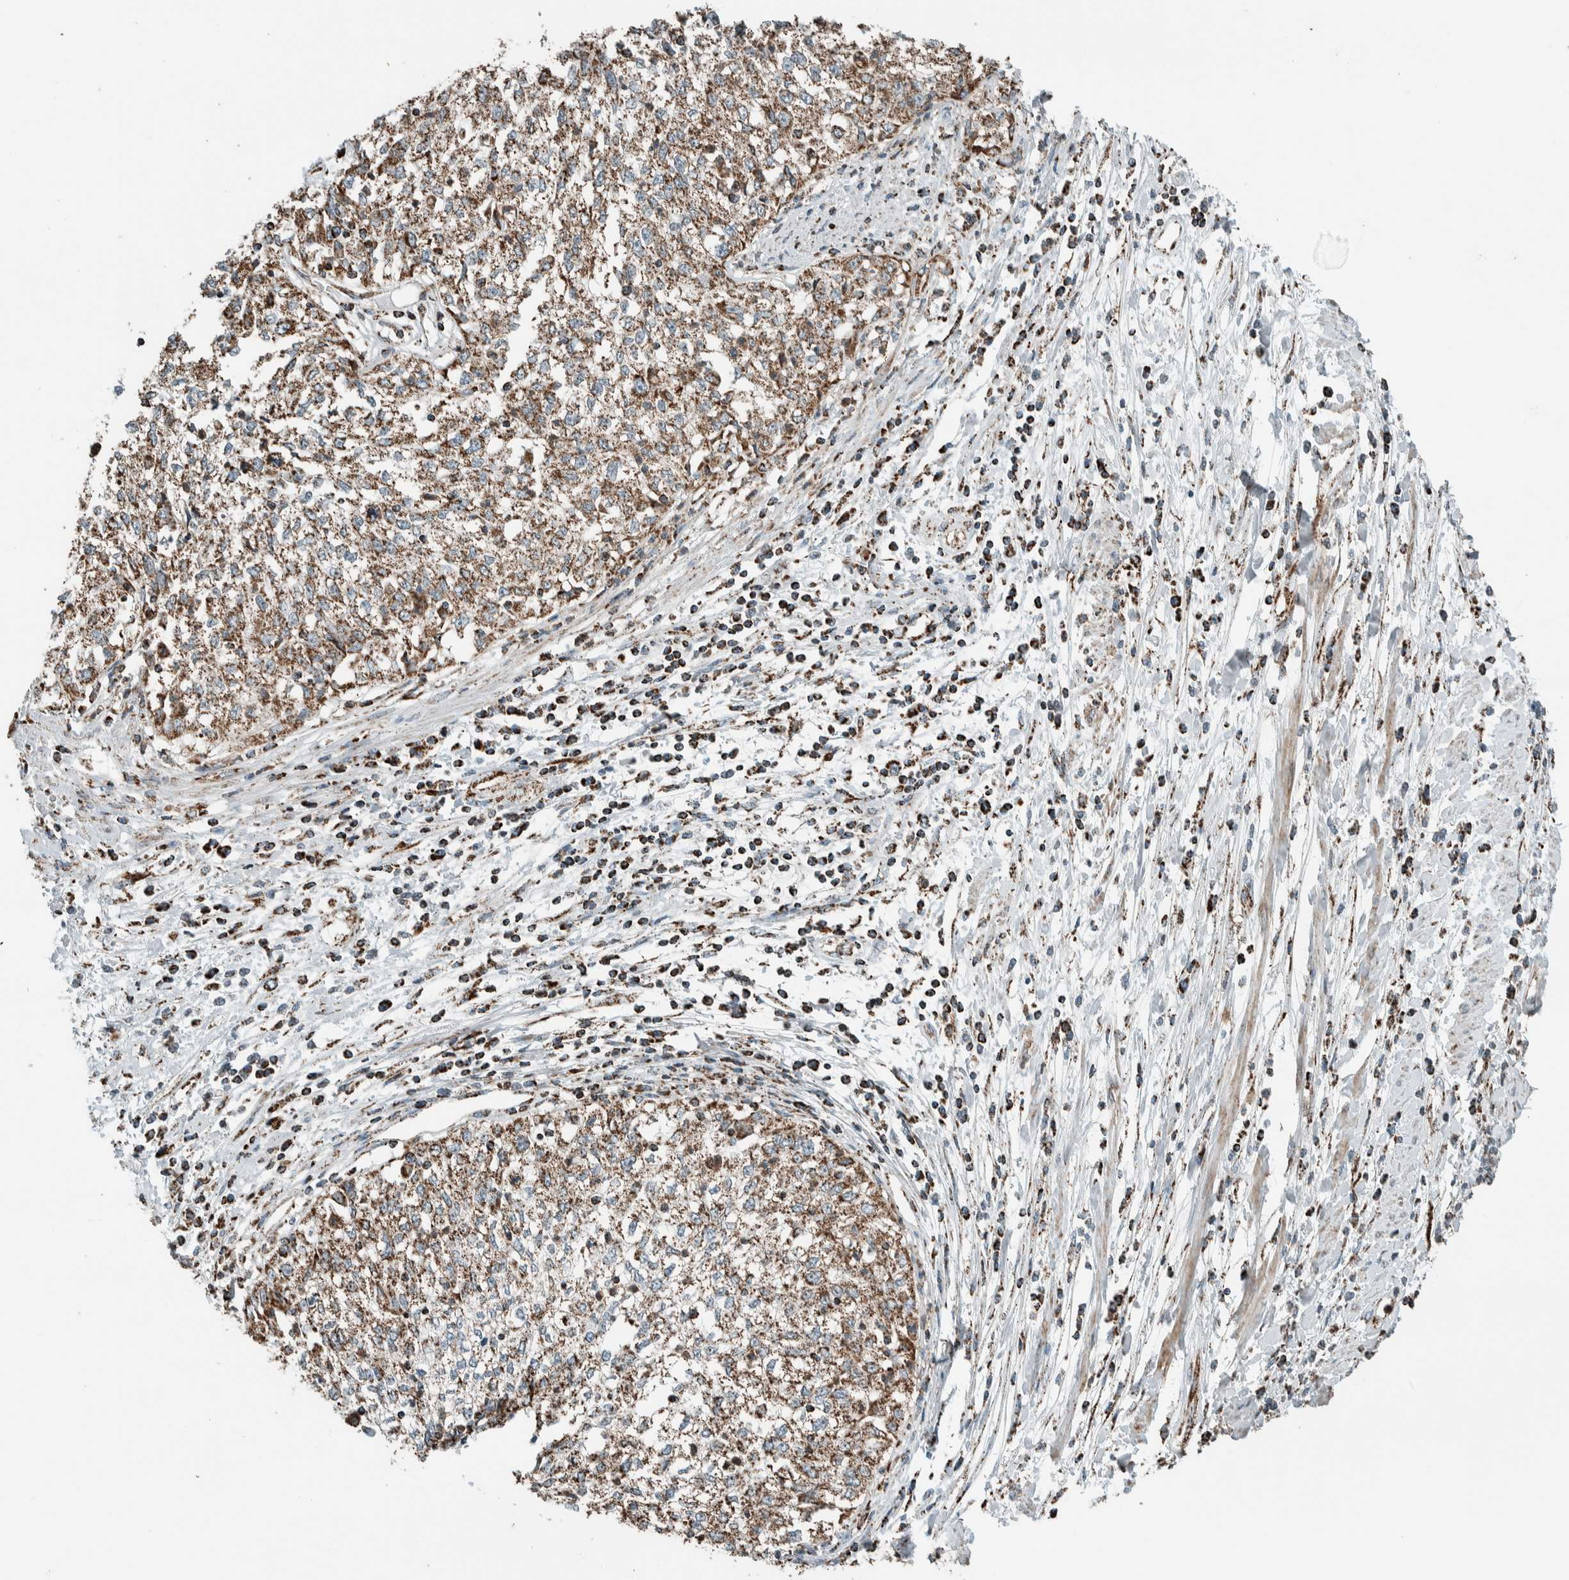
{"staining": {"intensity": "moderate", "quantity": ">75%", "location": "cytoplasmic/membranous"}, "tissue": "cervical cancer", "cell_type": "Tumor cells", "image_type": "cancer", "snomed": [{"axis": "morphology", "description": "Squamous cell carcinoma, NOS"}, {"axis": "topography", "description": "Cervix"}], "caption": "About >75% of tumor cells in cervical squamous cell carcinoma show moderate cytoplasmic/membranous protein positivity as visualized by brown immunohistochemical staining.", "gene": "ZNF454", "patient": {"sex": "female", "age": 57}}